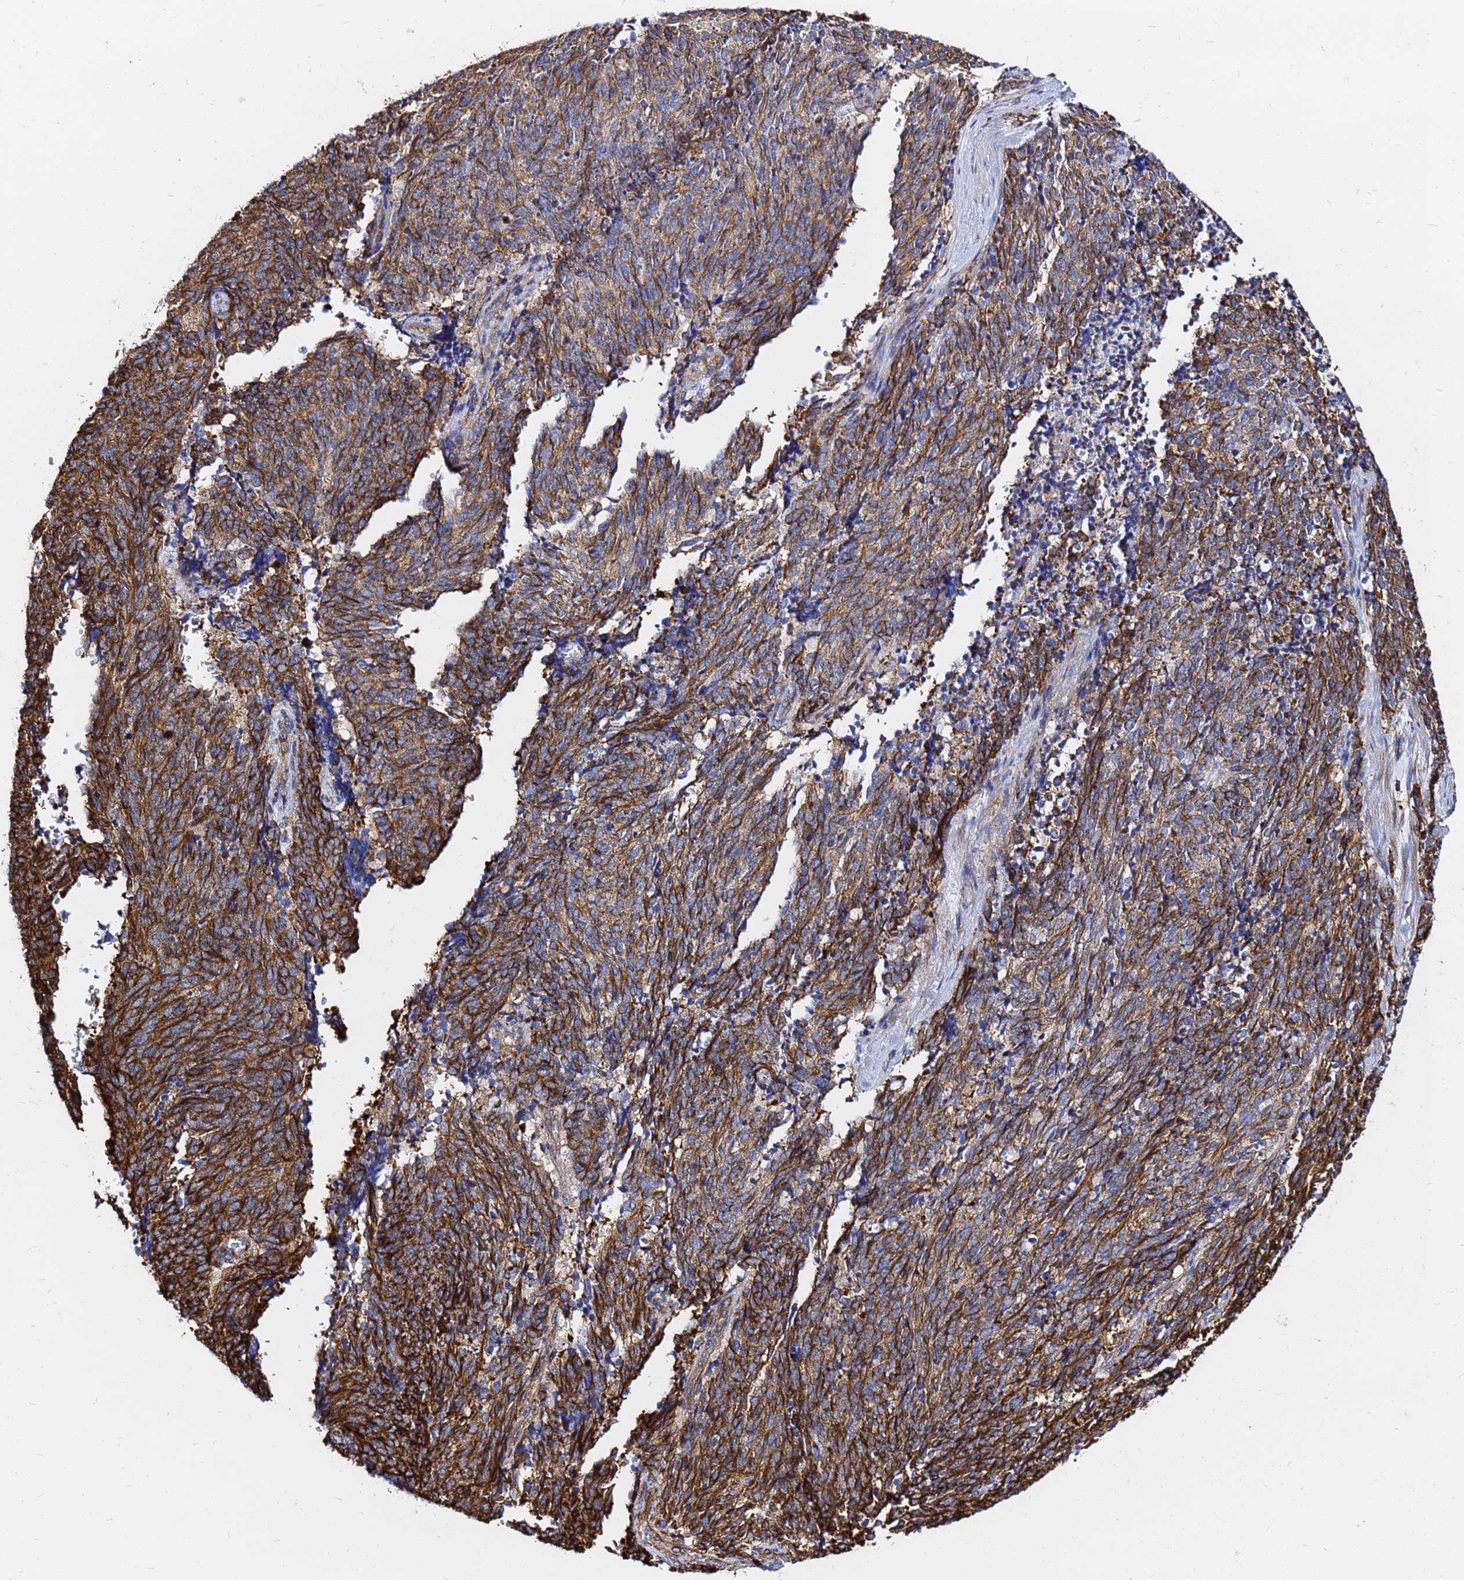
{"staining": {"intensity": "strong", "quantity": ">75%", "location": "cytoplasmic/membranous"}, "tissue": "cervical cancer", "cell_type": "Tumor cells", "image_type": "cancer", "snomed": [{"axis": "morphology", "description": "Squamous cell carcinoma, NOS"}, {"axis": "topography", "description": "Cervix"}], "caption": "Cervical squamous cell carcinoma stained with IHC reveals strong cytoplasmic/membranous positivity in approximately >75% of tumor cells.", "gene": "TUBA8", "patient": {"sex": "female", "age": 29}}